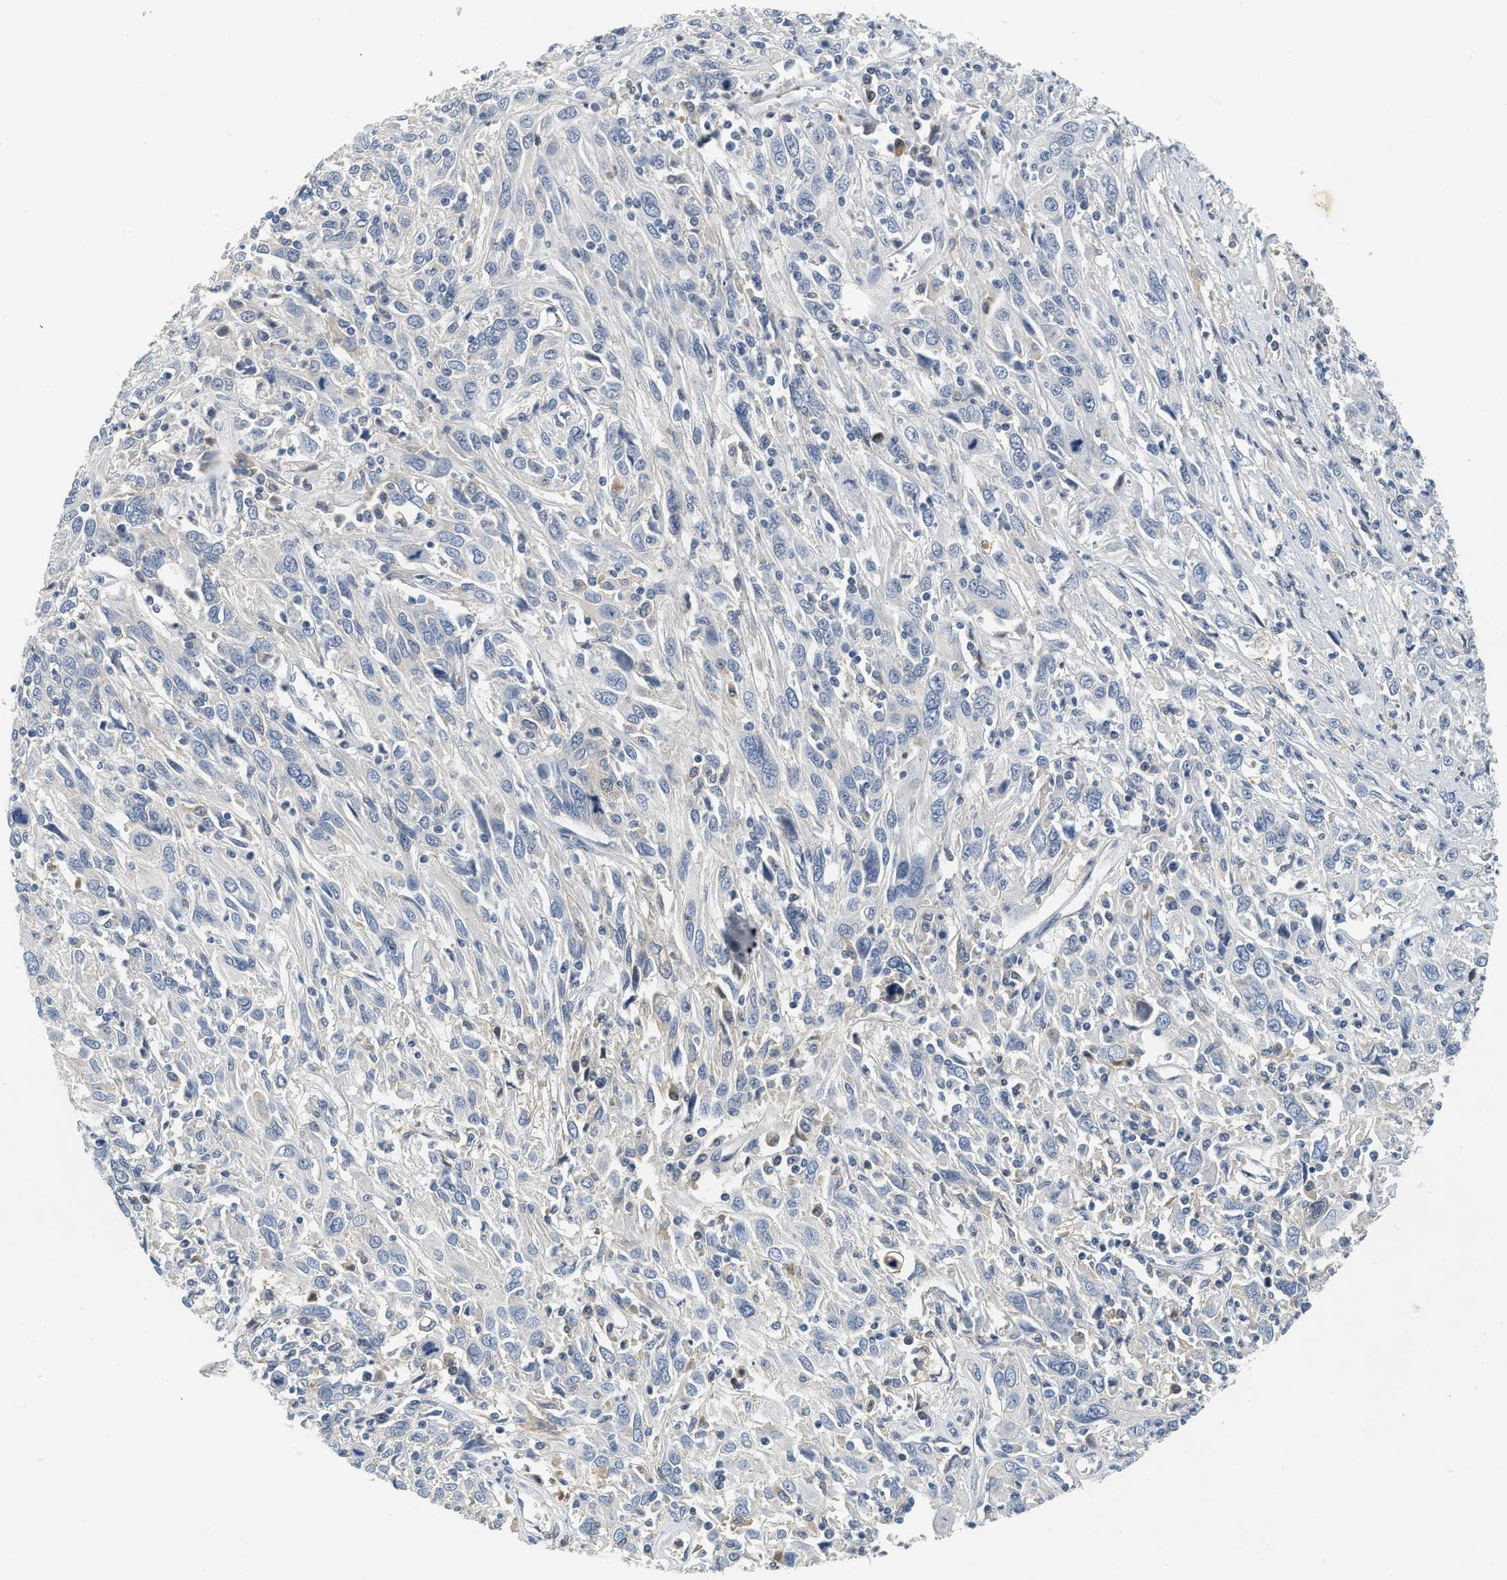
{"staining": {"intensity": "negative", "quantity": "none", "location": "none"}, "tissue": "cervical cancer", "cell_type": "Tumor cells", "image_type": "cancer", "snomed": [{"axis": "morphology", "description": "Squamous cell carcinoma, NOS"}, {"axis": "topography", "description": "Cervix"}], "caption": "The histopathology image displays no significant staining in tumor cells of cervical cancer.", "gene": "MZF1", "patient": {"sex": "female", "age": 46}}